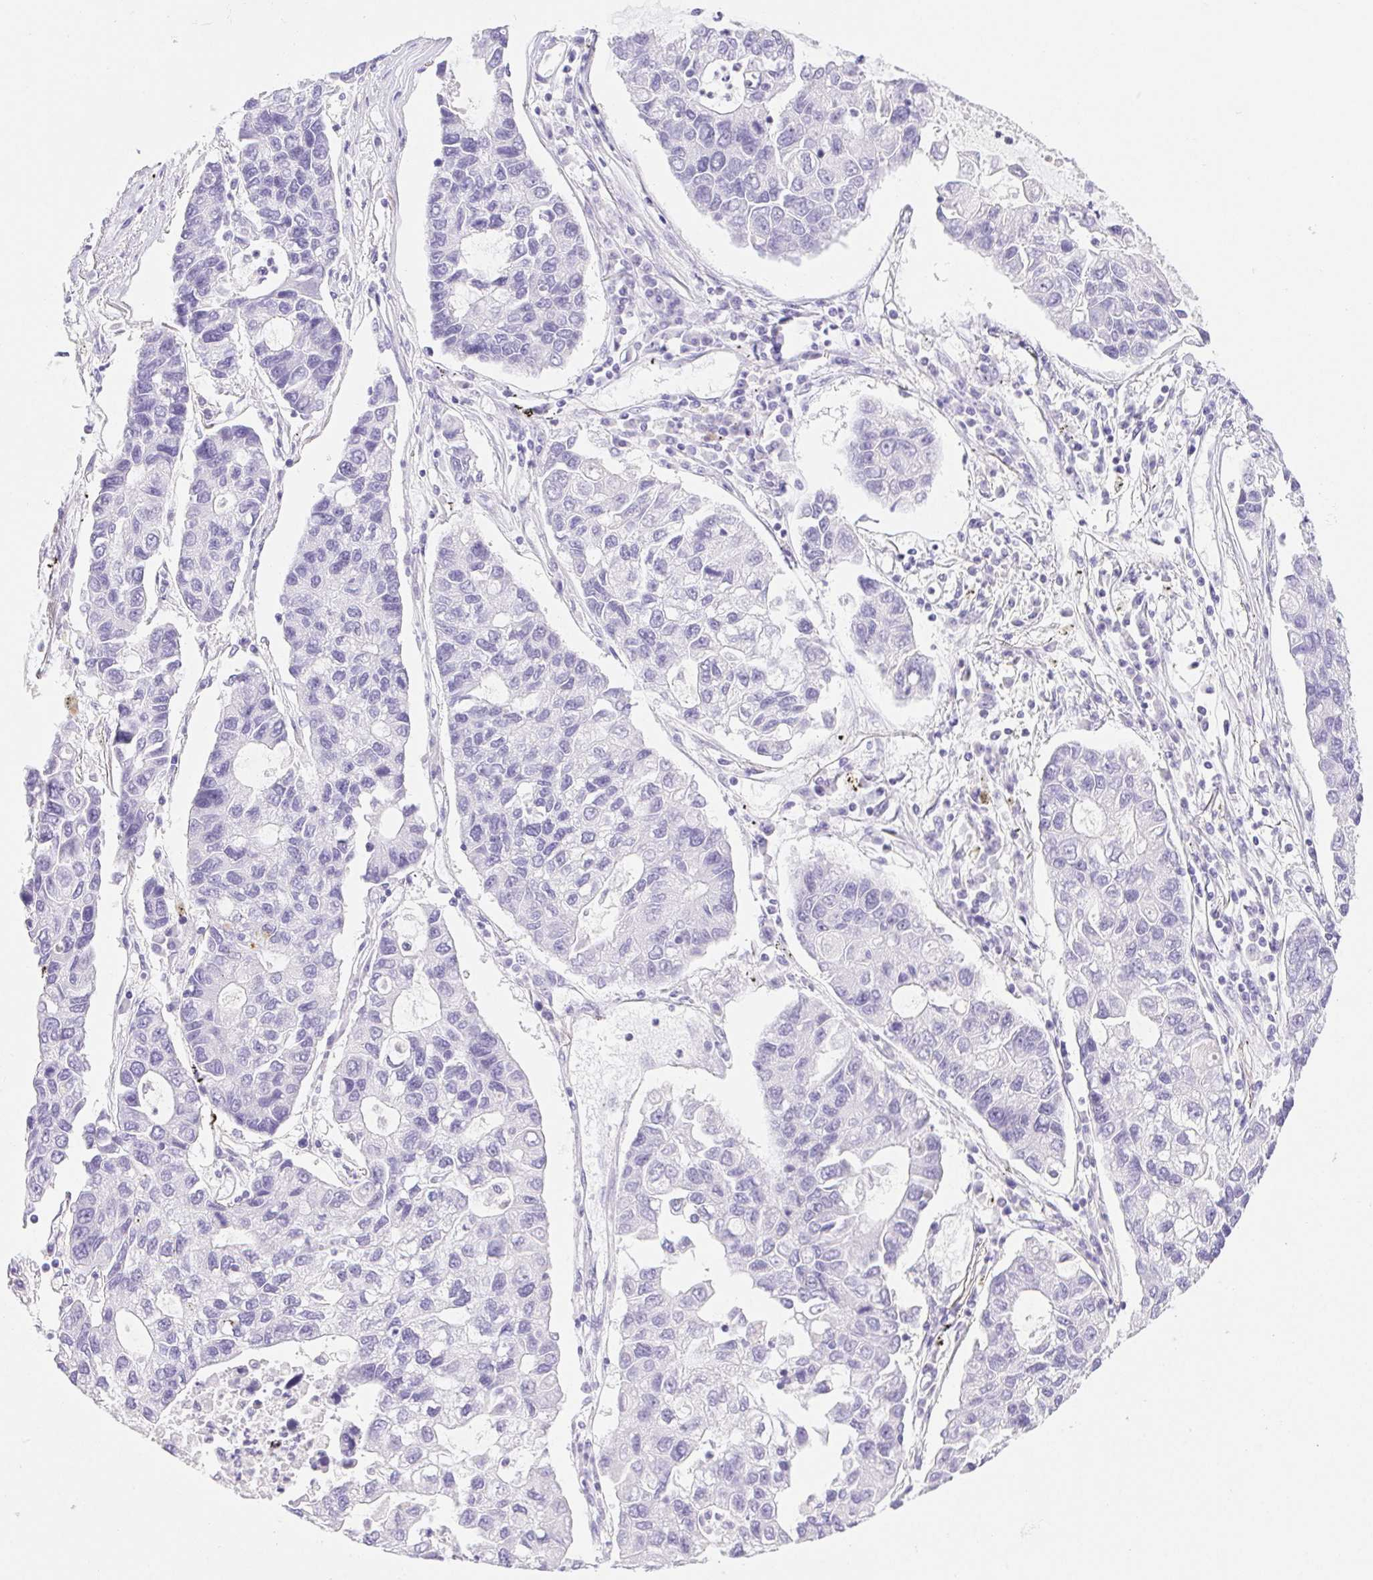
{"staining": {"intensity": "negative", "quantity": "none", "location": "none"}, "tissue": "lung cancer", "cell_type": "Tumor cells", "image_type": "cancer", "snomed": [{"axis": "morphology", "description": "Adenocarcinoma, NOS"}, {"axis": "topography", "description": "Bronchus"}, {"axis": "topography", "description": "Lung"}], "caption": "A histopathology image of adenocarcinoma (lung) stained for a protein shows no brown staining in tumor cells.", "gene": "PNLIP", "patient": {"sex": "female", "age": 51}}